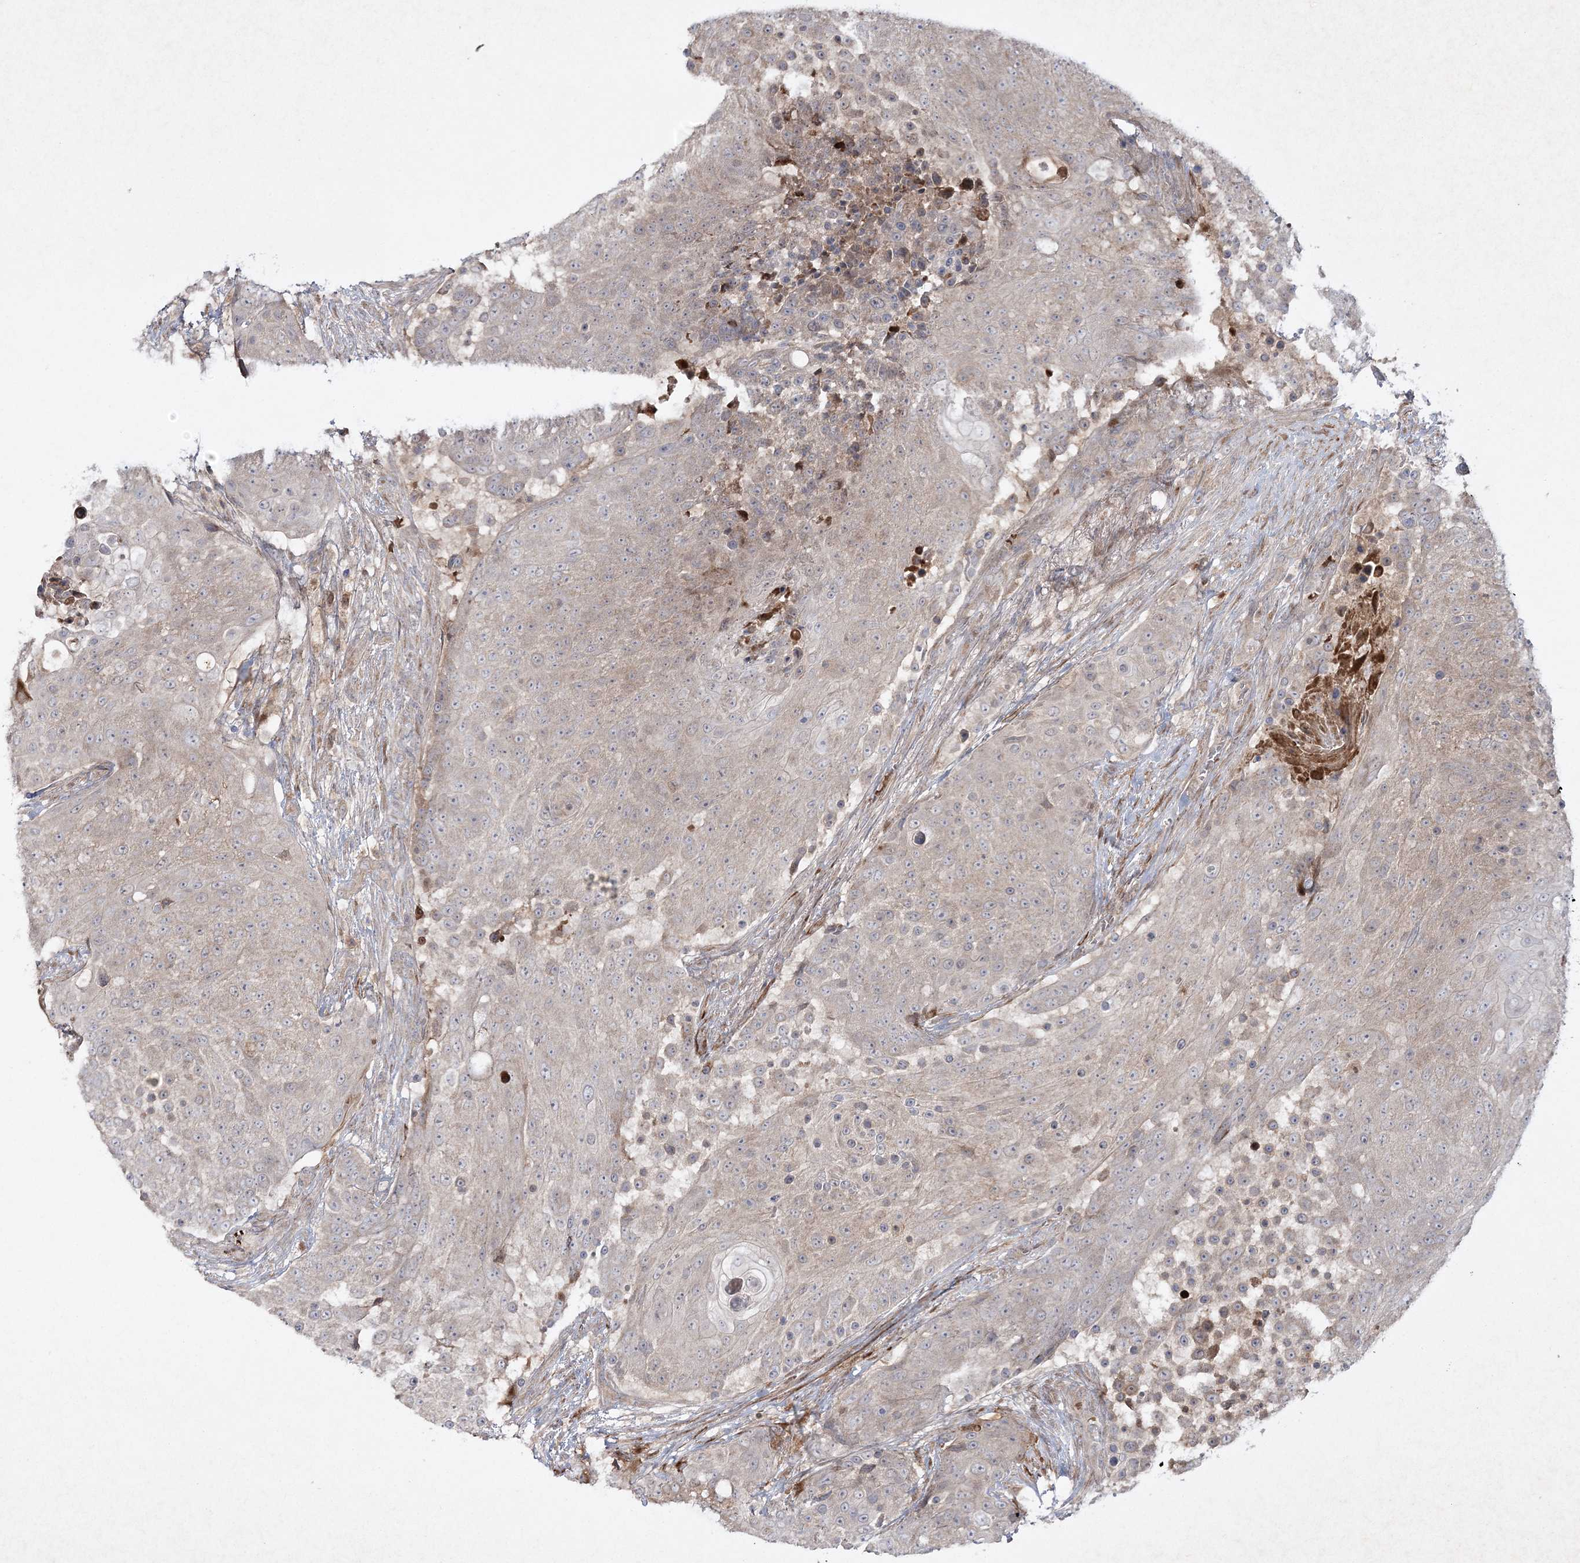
{"staining": {"intensity": "weak", "quantity": "25%-75%", "location": "cytoplasmic/membranous"}, "tissue": "urothelial cancer", "cell_type": "Tumor cells", "image_type": "cancer", "snomed": [{"axis": "morphology", "description": "Urothelial carcinoma, High grade"}, {"axis": "topography", "description": "Urinary bladder"}], "caption": "Immunohistochemical staining of urothelial carcinoma (high-grade) displays low levels of weak cytoplasmic/membranous staining in approximately 25%-75% of tumor cells.", "gene": "MOCS2", "patient": {"sex": "female", "age": 63}}